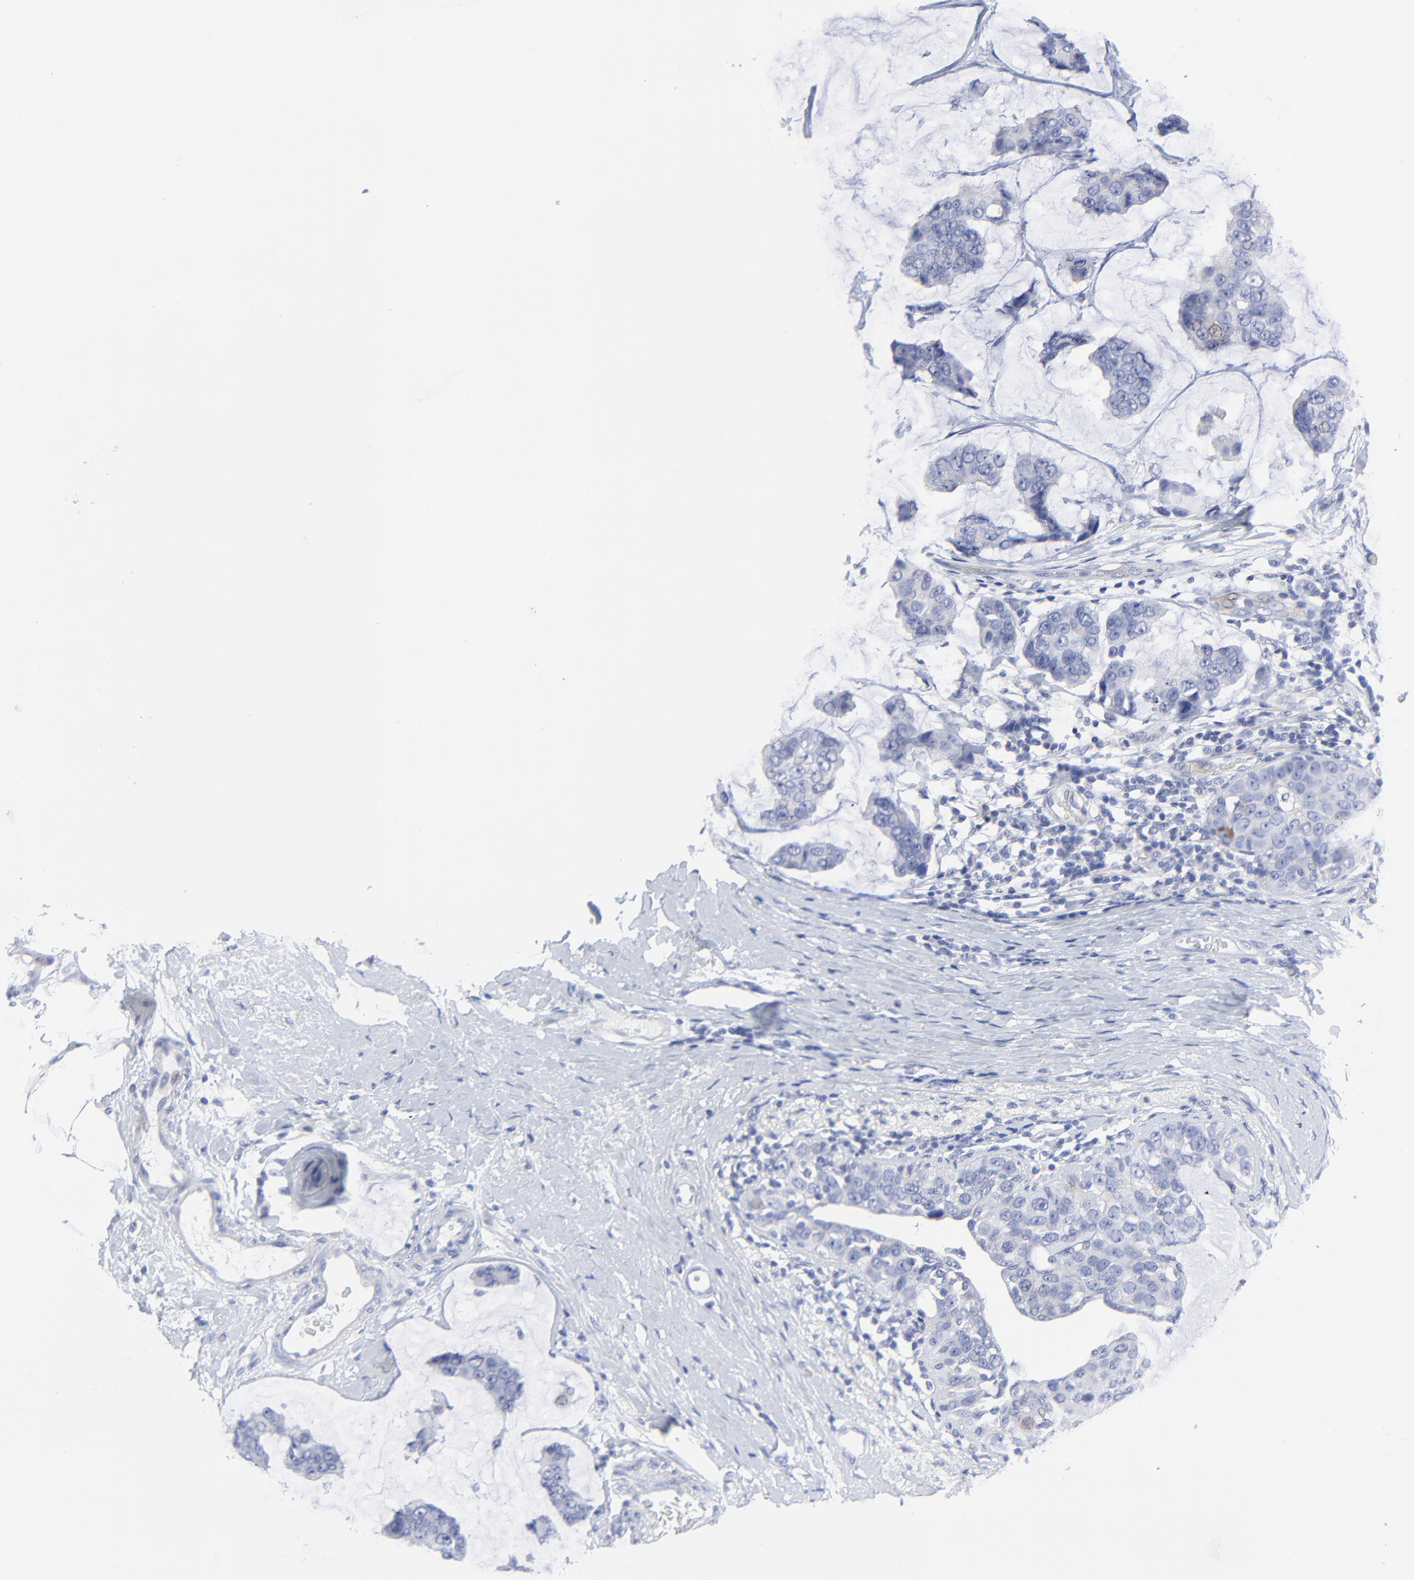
{"staining": {"intensity": "negative", "quantity": "none", "location": "none"}, "tissue": "breast cancer", "cell_type": "Tumor cells", "image_type": "cancer", "snomed": [{"axis": "morphology", "description": "Normal tissue, NOS"}, {"axis": "morphology", "description": "Duct carcinoma"}, {"axis": "topography", "description": "Breast"}], "caption": "Histopathology image shows no protein staining in tumor cells of invasive ductal carcinoma (breast) tissue.", "gene": "PSD3", "patient": {"sex": "female", "age": 50}}